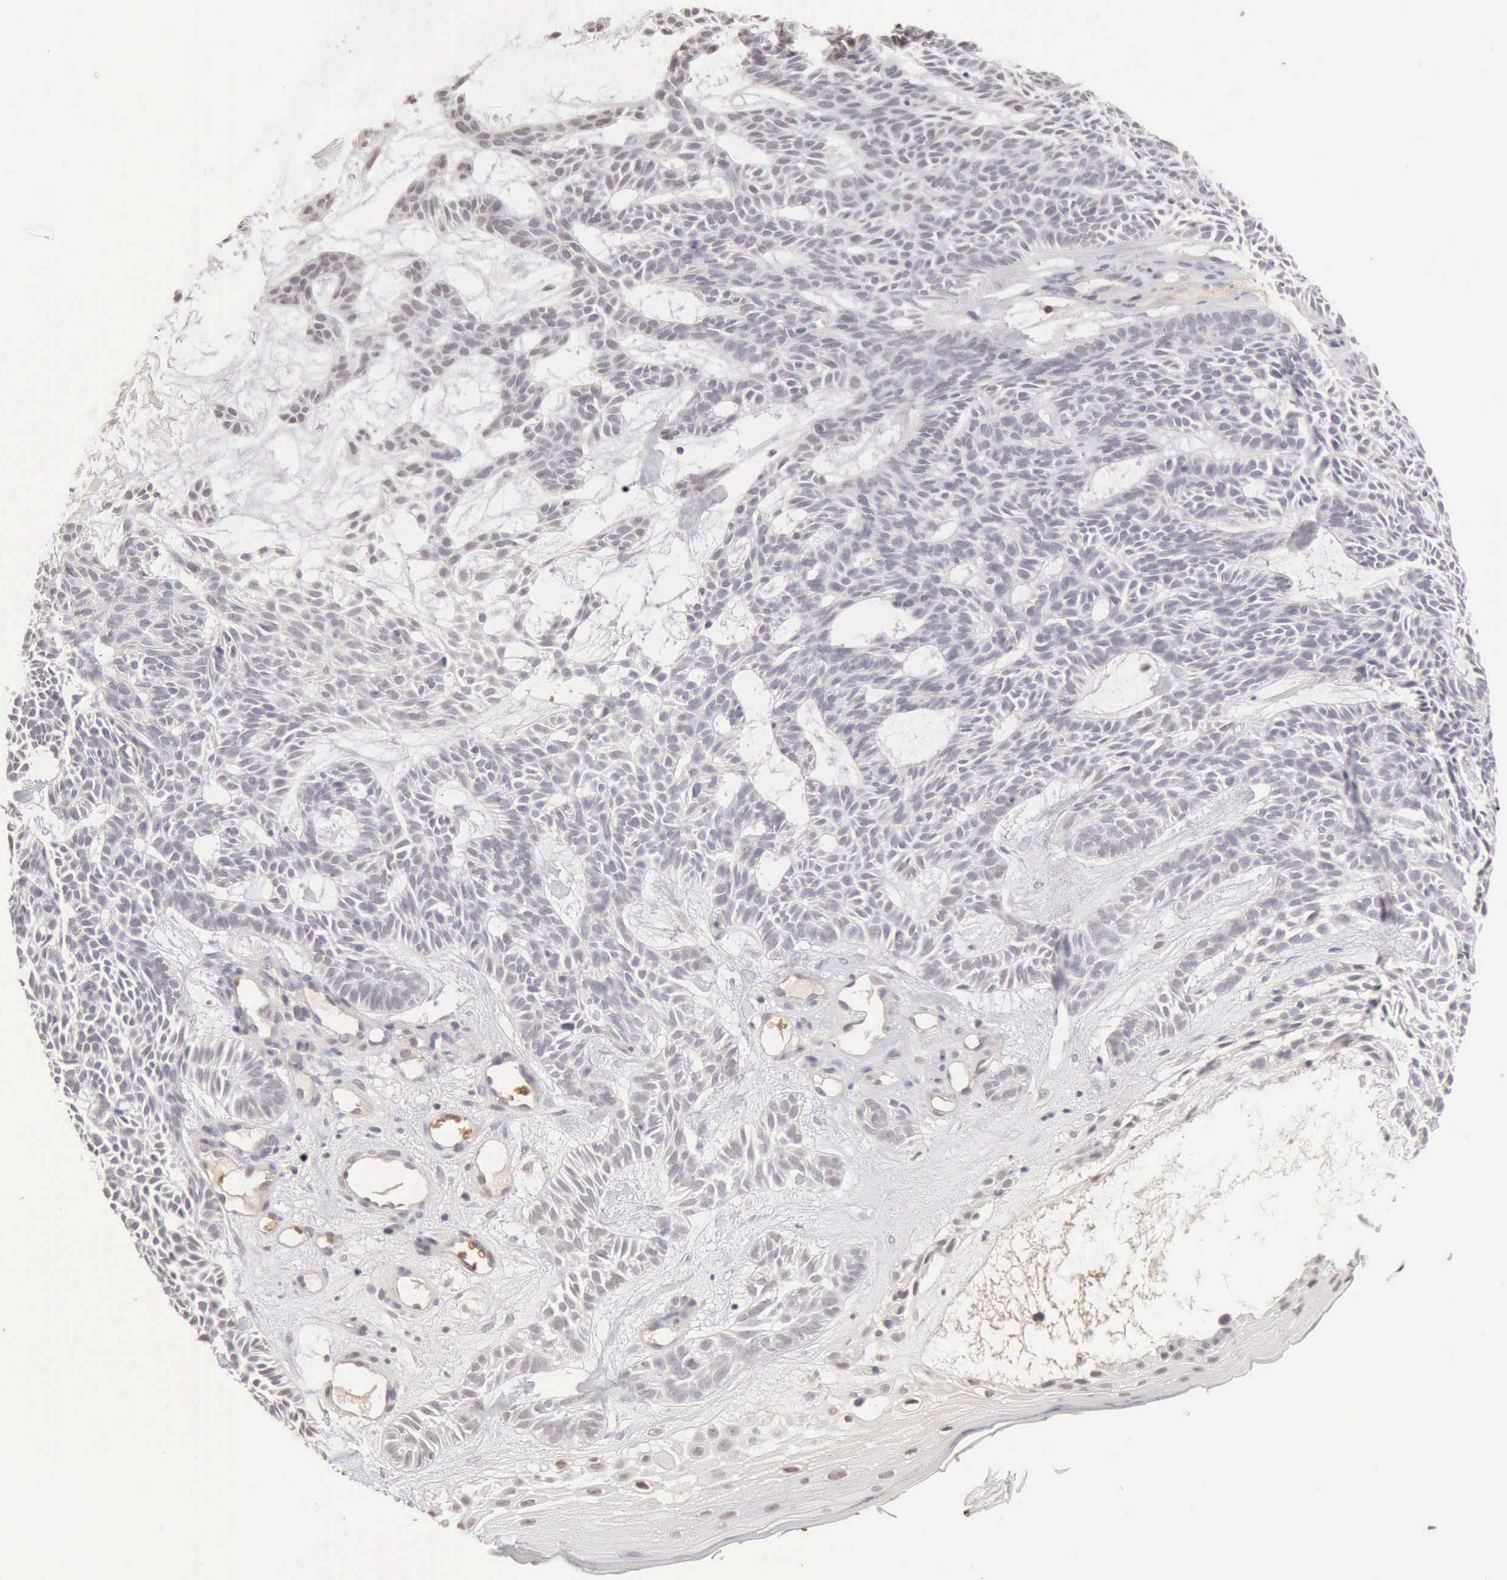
{"staining": {"intensity": "negative", "quantity": "none", "location": "none"}, "tissue": "skin cancer", "cell_type": "Tumor cells", "image_type": "cancer", "snomed": [{"axis": "morphology", "description": "Basal cell carcinoma"}, {"axis": "topography", "description": "Skin"}], "caption": "This is an IHC micrograph of basal cell carcinoma (skin). There is no expression in tumor cells.", "gene": "CFI", "patient": {"sex": "male", "age": 75}}